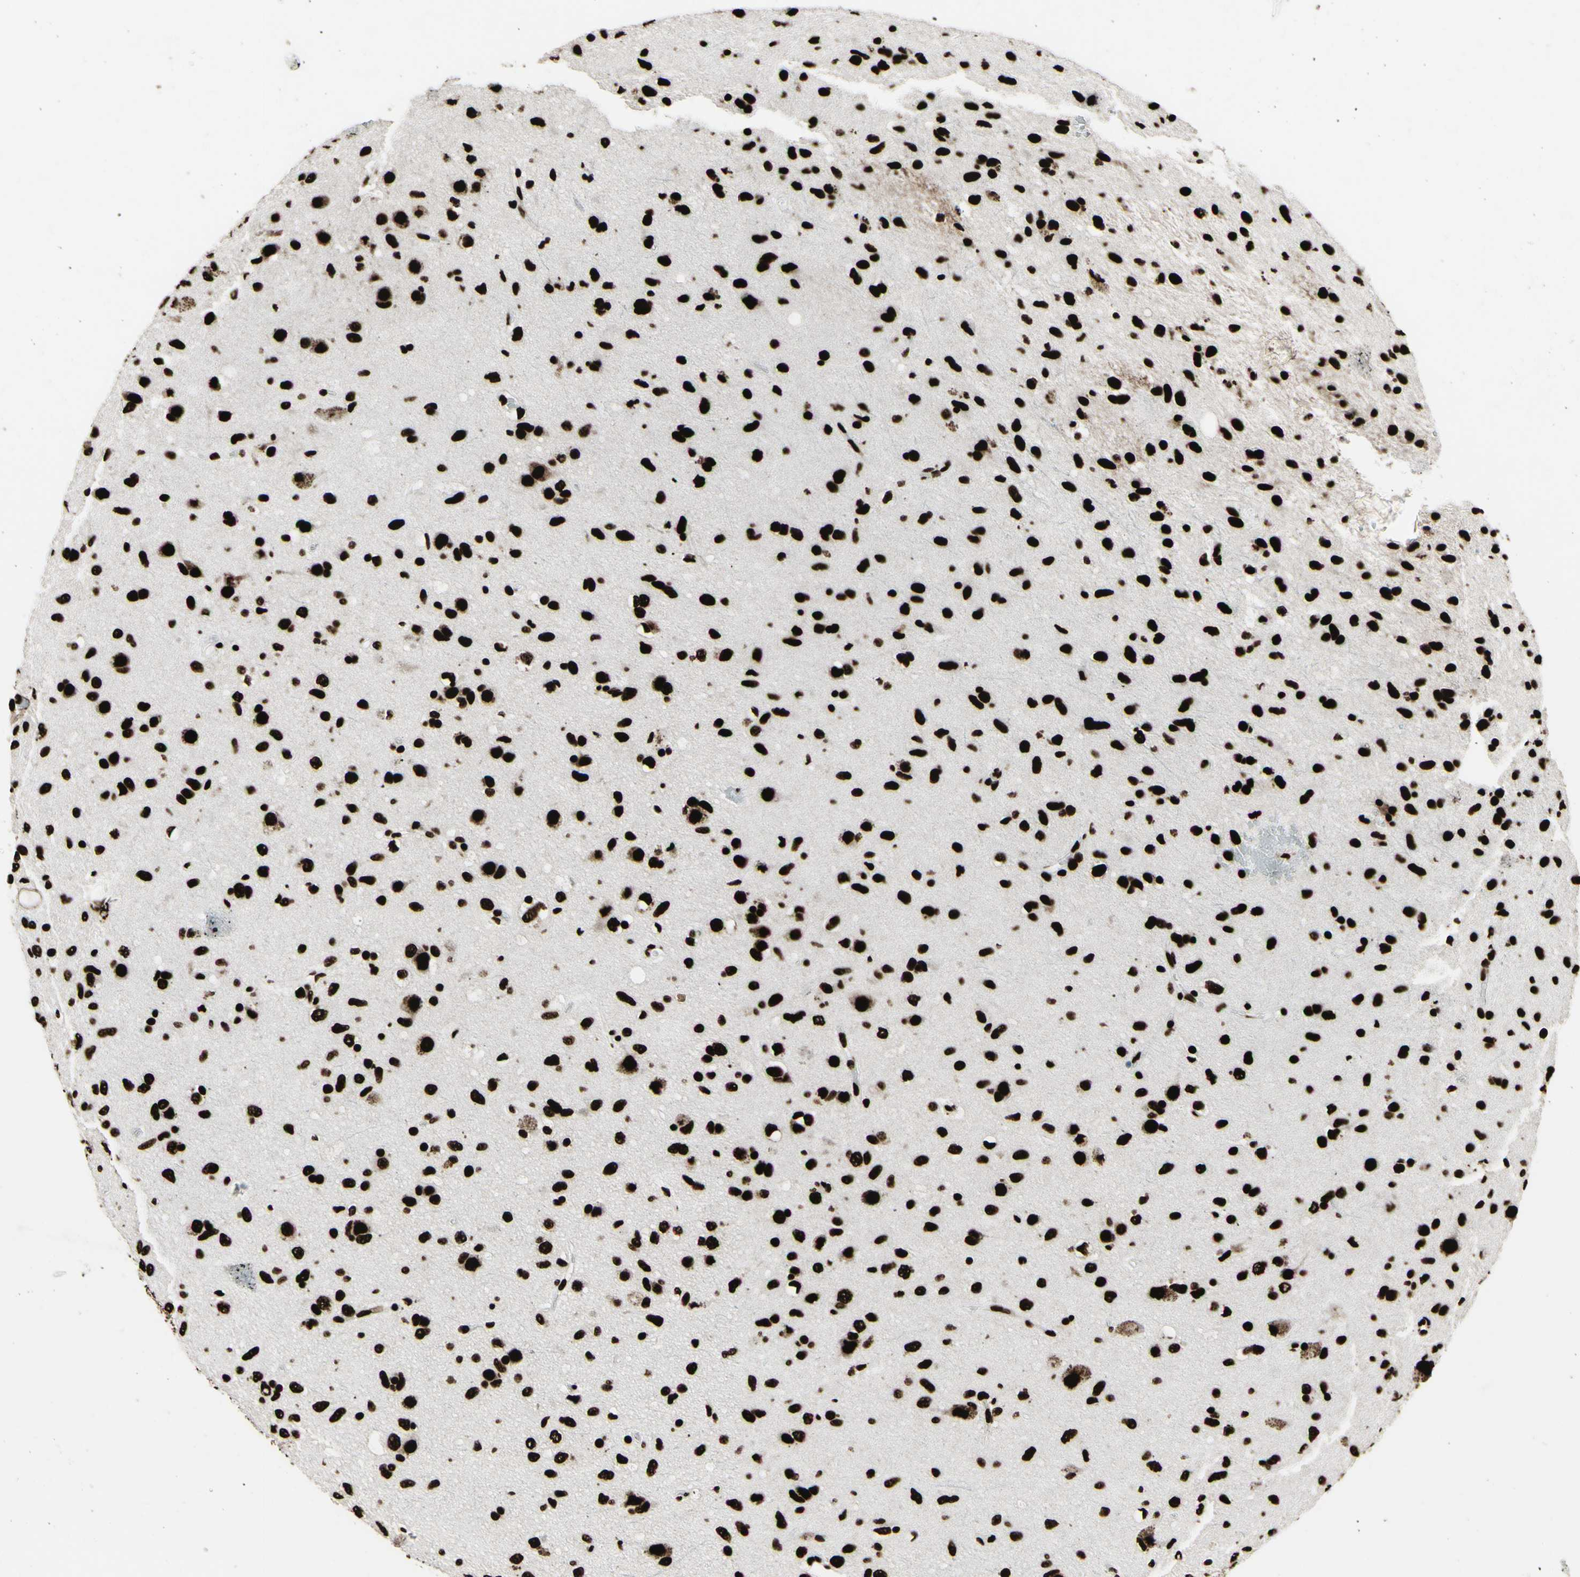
{"staining": {"intensity": "strong", "quantity": ">75%", "location": "nuclear"}, "tissue": "glioma", "cell_type": "Tumor cells", "image_type": "cancer", "snomed": [{"axis": "morphology", "description": "Glioma, malignant, Low grade"}, {"axis": "topography", "description": "Brain"}], "caption": "This is an image of immunohistochemistry staining of glioma, which shows strong staining in the nuclear of tumor cells.", "gene": "U2AF2", "patient": {"sex": "male", "age": 77}}